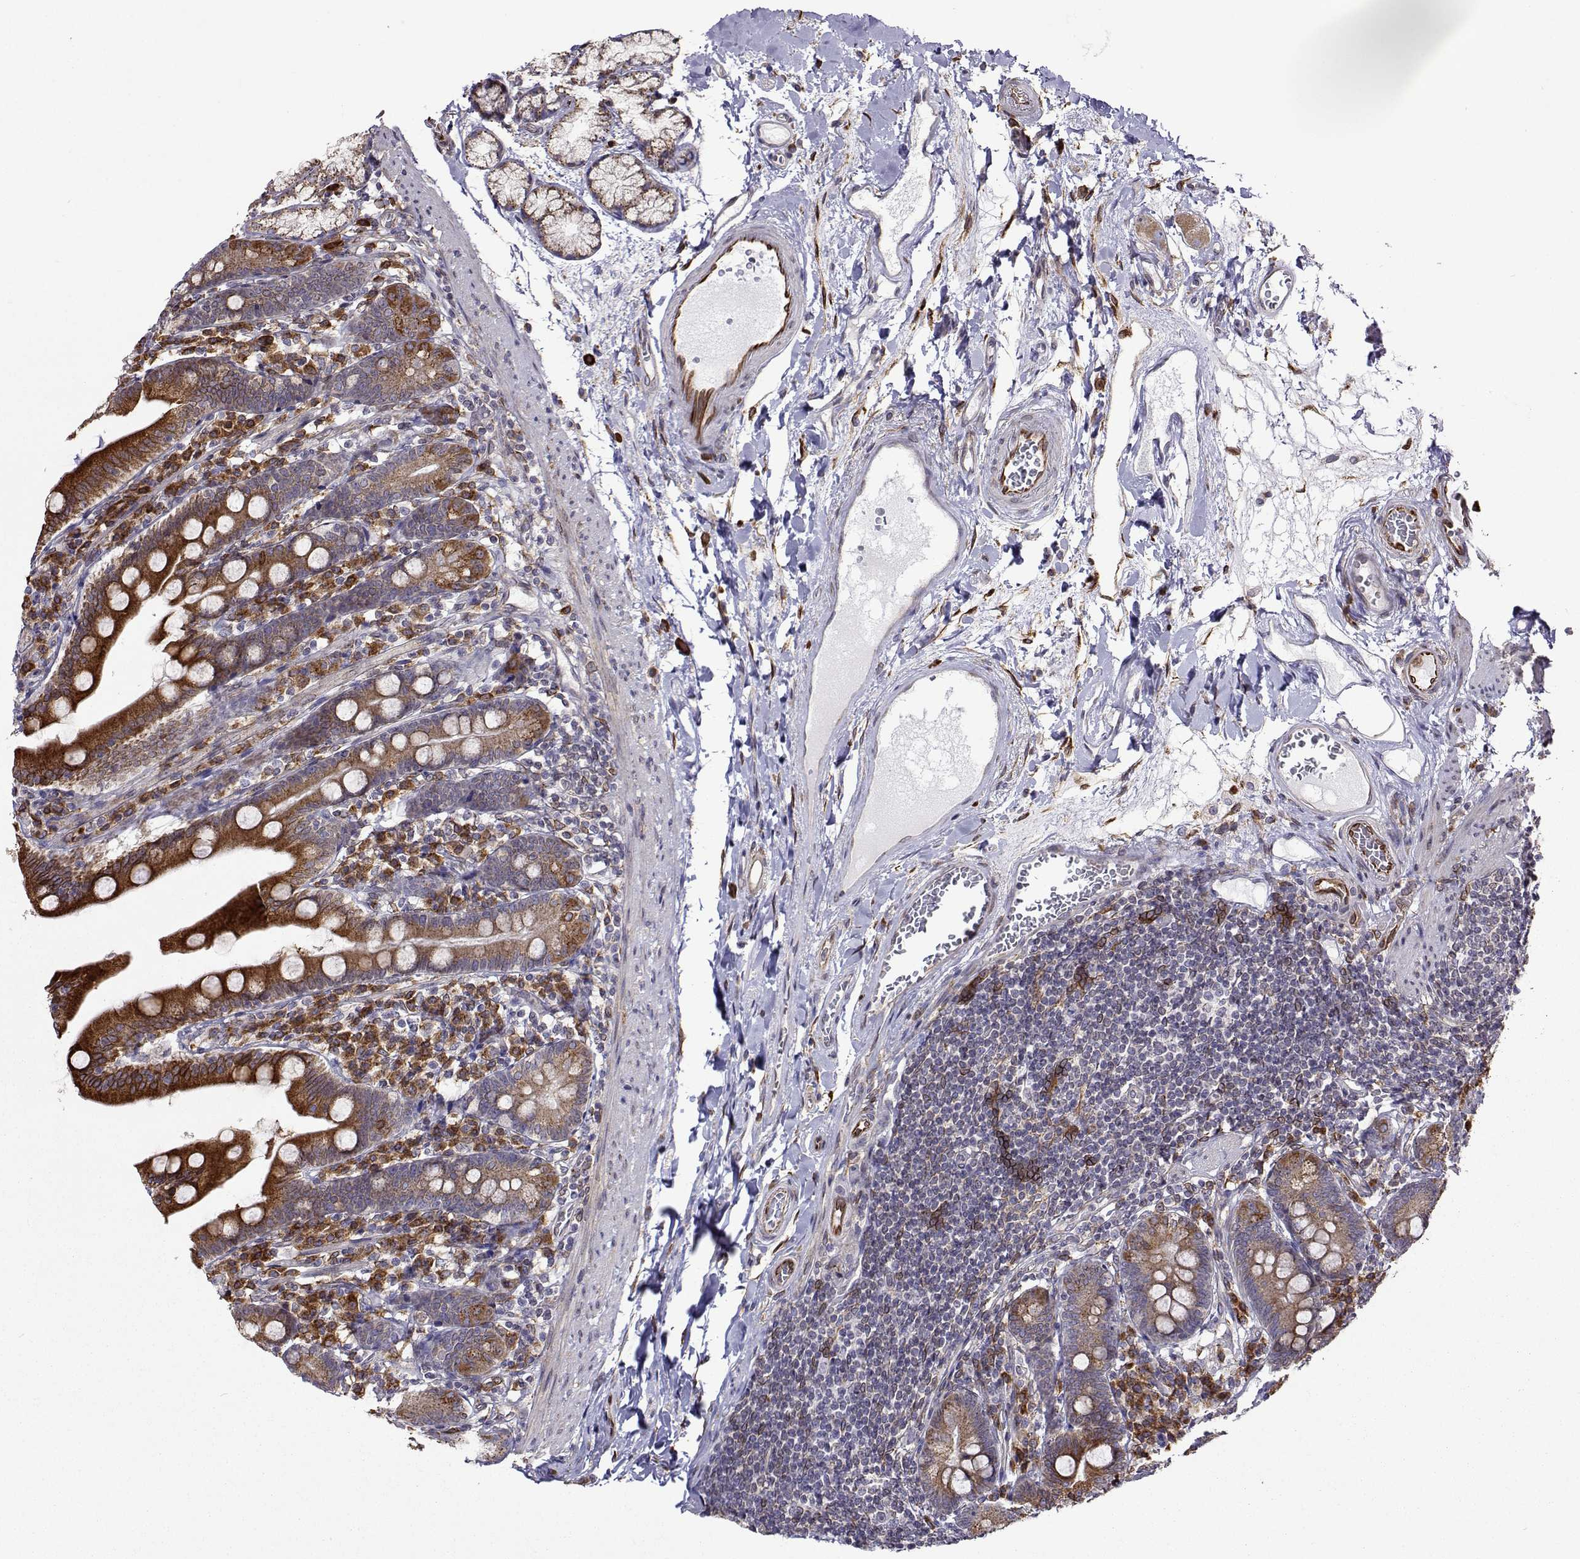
{"staining": {"intensity": "strong", "quantity": ">75%", "location": "cytoplasmic/membranous"}, "tissue": "duodenum", "cell_type": "Glandular cells", "image_type": "normal", "snomed": [{"axis": "morphology", "description": "Normal tissue, NOS"}, {"axis": "topography", "description": "Duodenum"}], "caption": "Protein expression analysis of unremarkable human duodenum reveals strong cytoplasmic/membranous positivity in about >75% of glandular cells. Immunohistochemistry stains the protein in brown and the nuclei are stained blue.", "gene": "PGRMC2", "patient": {"sex": "female", "age": 67}}